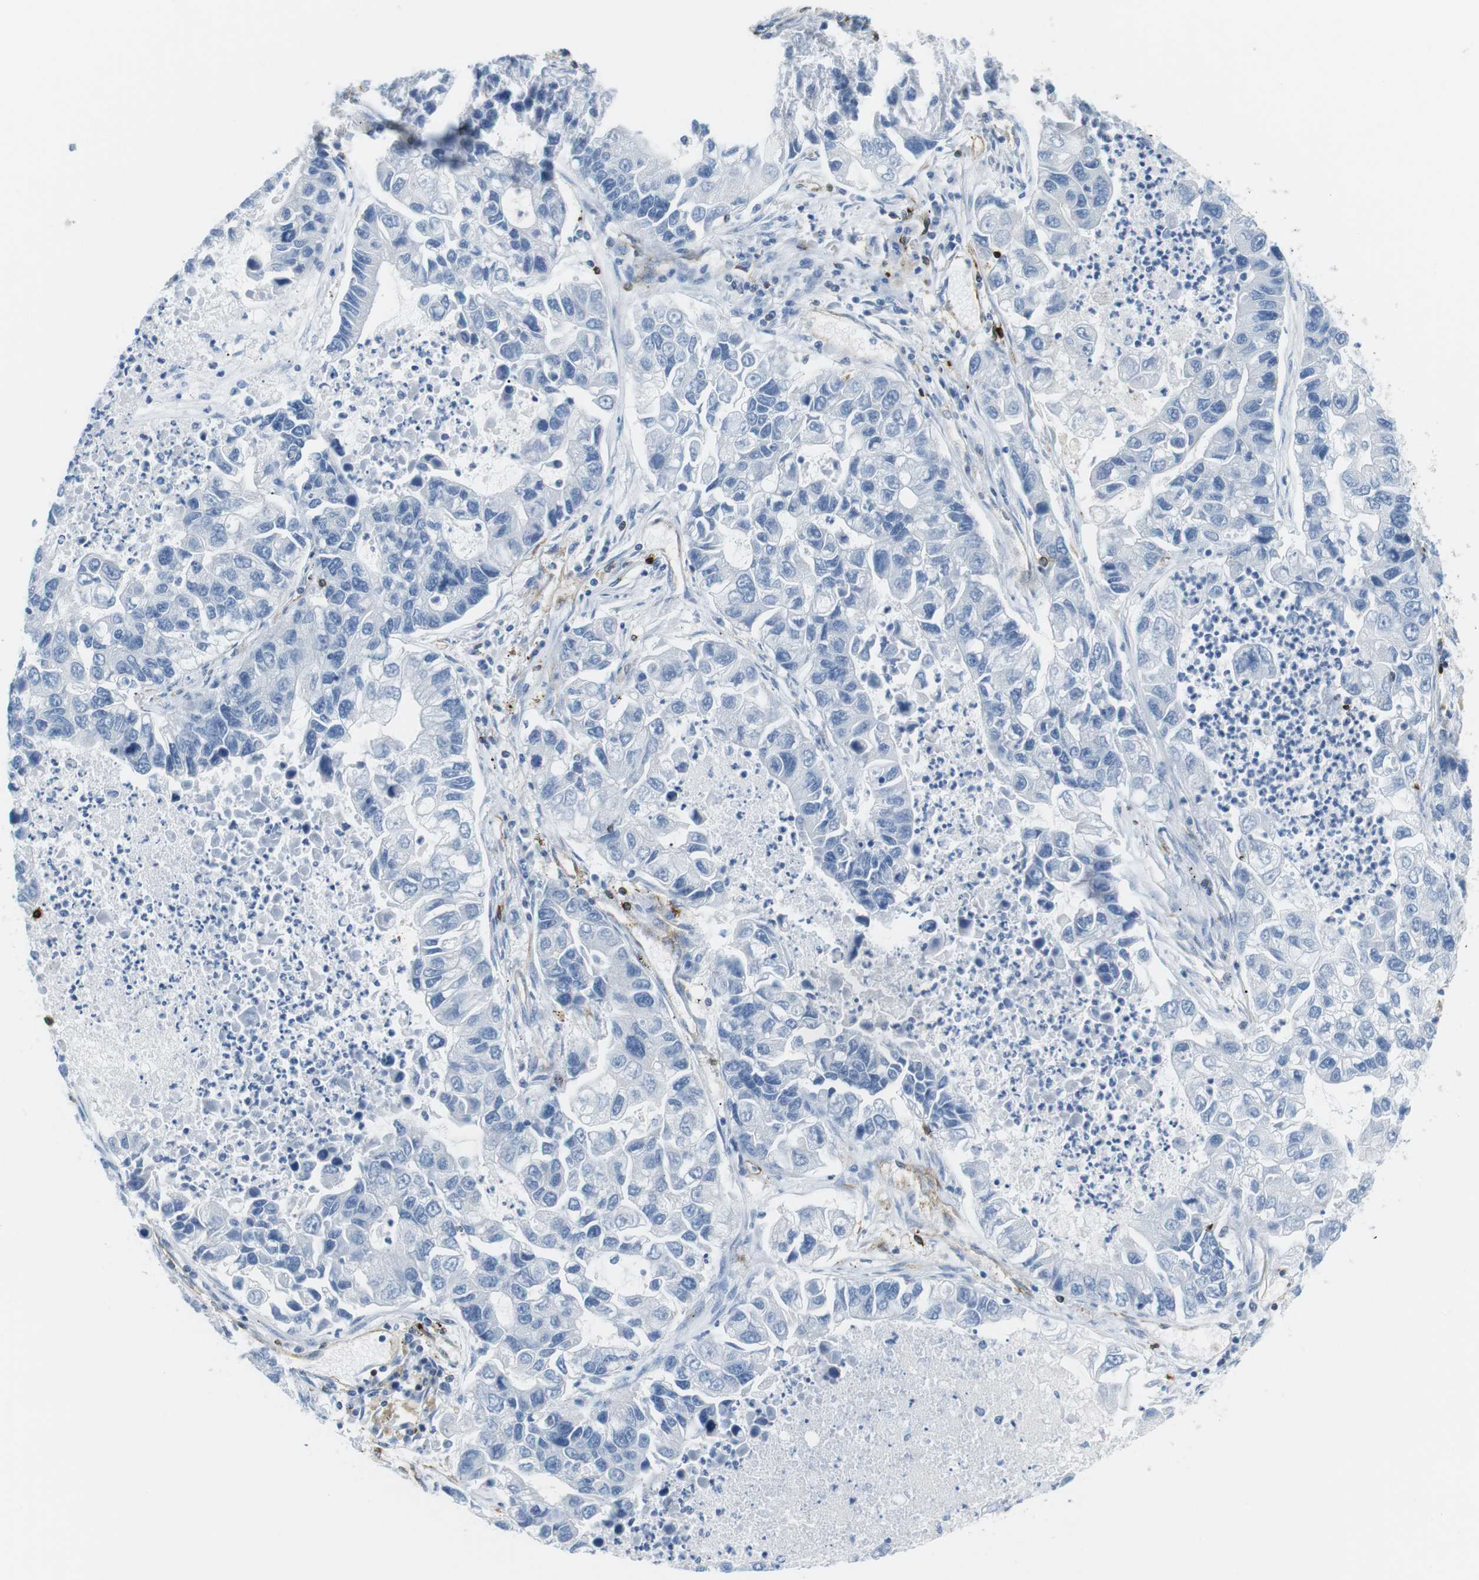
{"staining": {"intensity": "negative", "quantity": "none", "location": "none"}, "tissue": "lung cancer", "cell_type": "Tumor cells", "image_type": "cancer", "snomed": [{"axis": "morphology", "description": "Adenocarcinoma, NOS"}, {"axis": "topography", "description": "Lung"}], "caption": "An immunohistochemistry micrograph of lung adenocarcinoma is shown. There is no staining in tumor cells of lung adenocarcinoma. (DAB (3,3'-diaminobenzidine) IHC visualized using brightfield microscopy, high magnification).", "gene": "TNFRSF4", "patient": {"sex": "female", "age": 51}}